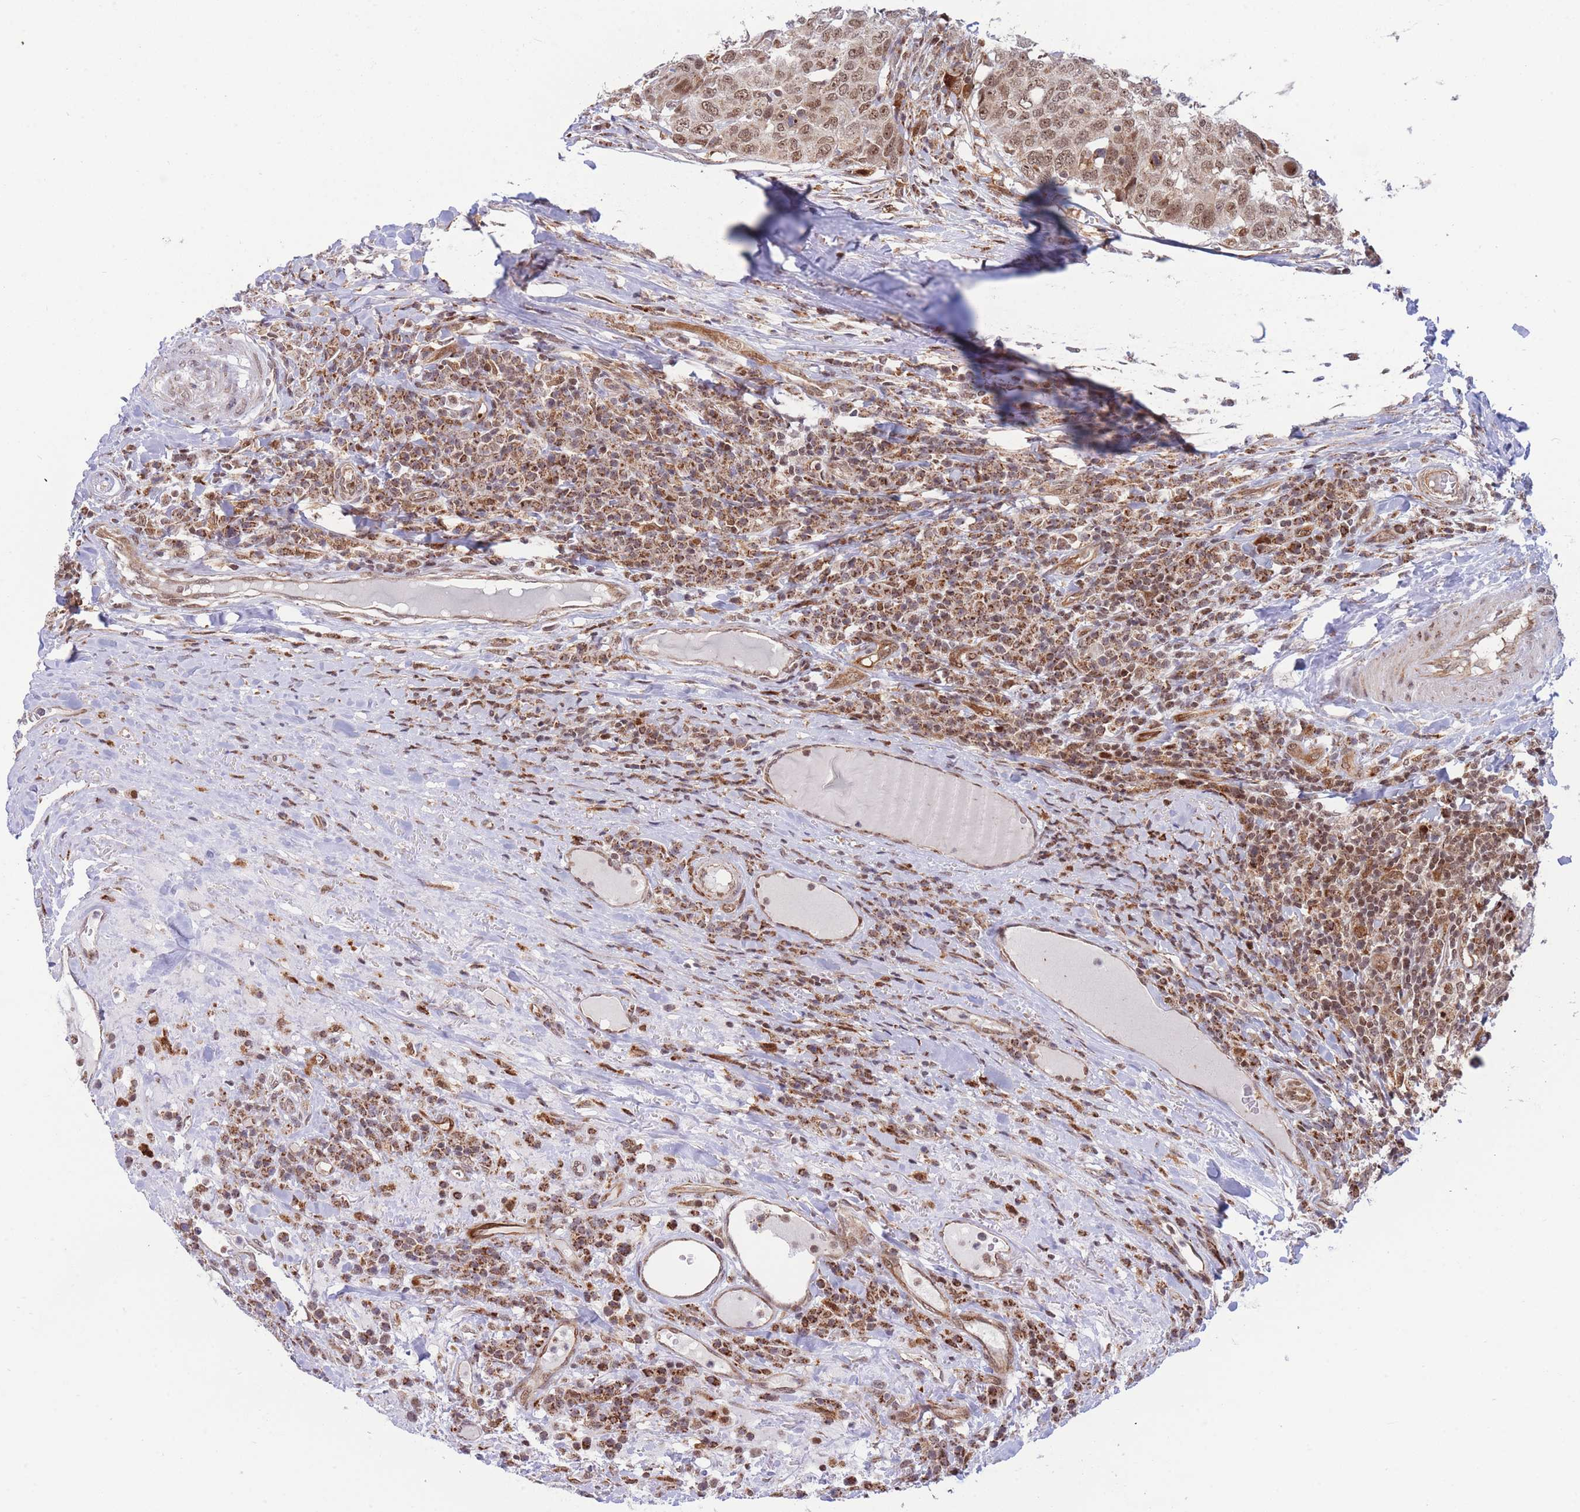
{"staining": {"intensity": "moderate", "quantity": ">75%", "location": "nuclear"}, "tissue": "head and neck cancer", "cell_type": "Tumor cells", "image_type": "cancer", "snomed": [{"axis": "morphology", "description": "Squamous cell carcinoma, NOS"}, {"axis": "topography", "description": "Head-Neck"}], "caption": "Squamous cell carcinoma (head and neck) tissue shows moderate nuclear expression in about >75% of tumor cells, visualized by immunohistochemistry.", "gene": "BOD1L1", "patient": {"sex": "male", "age": 66}}